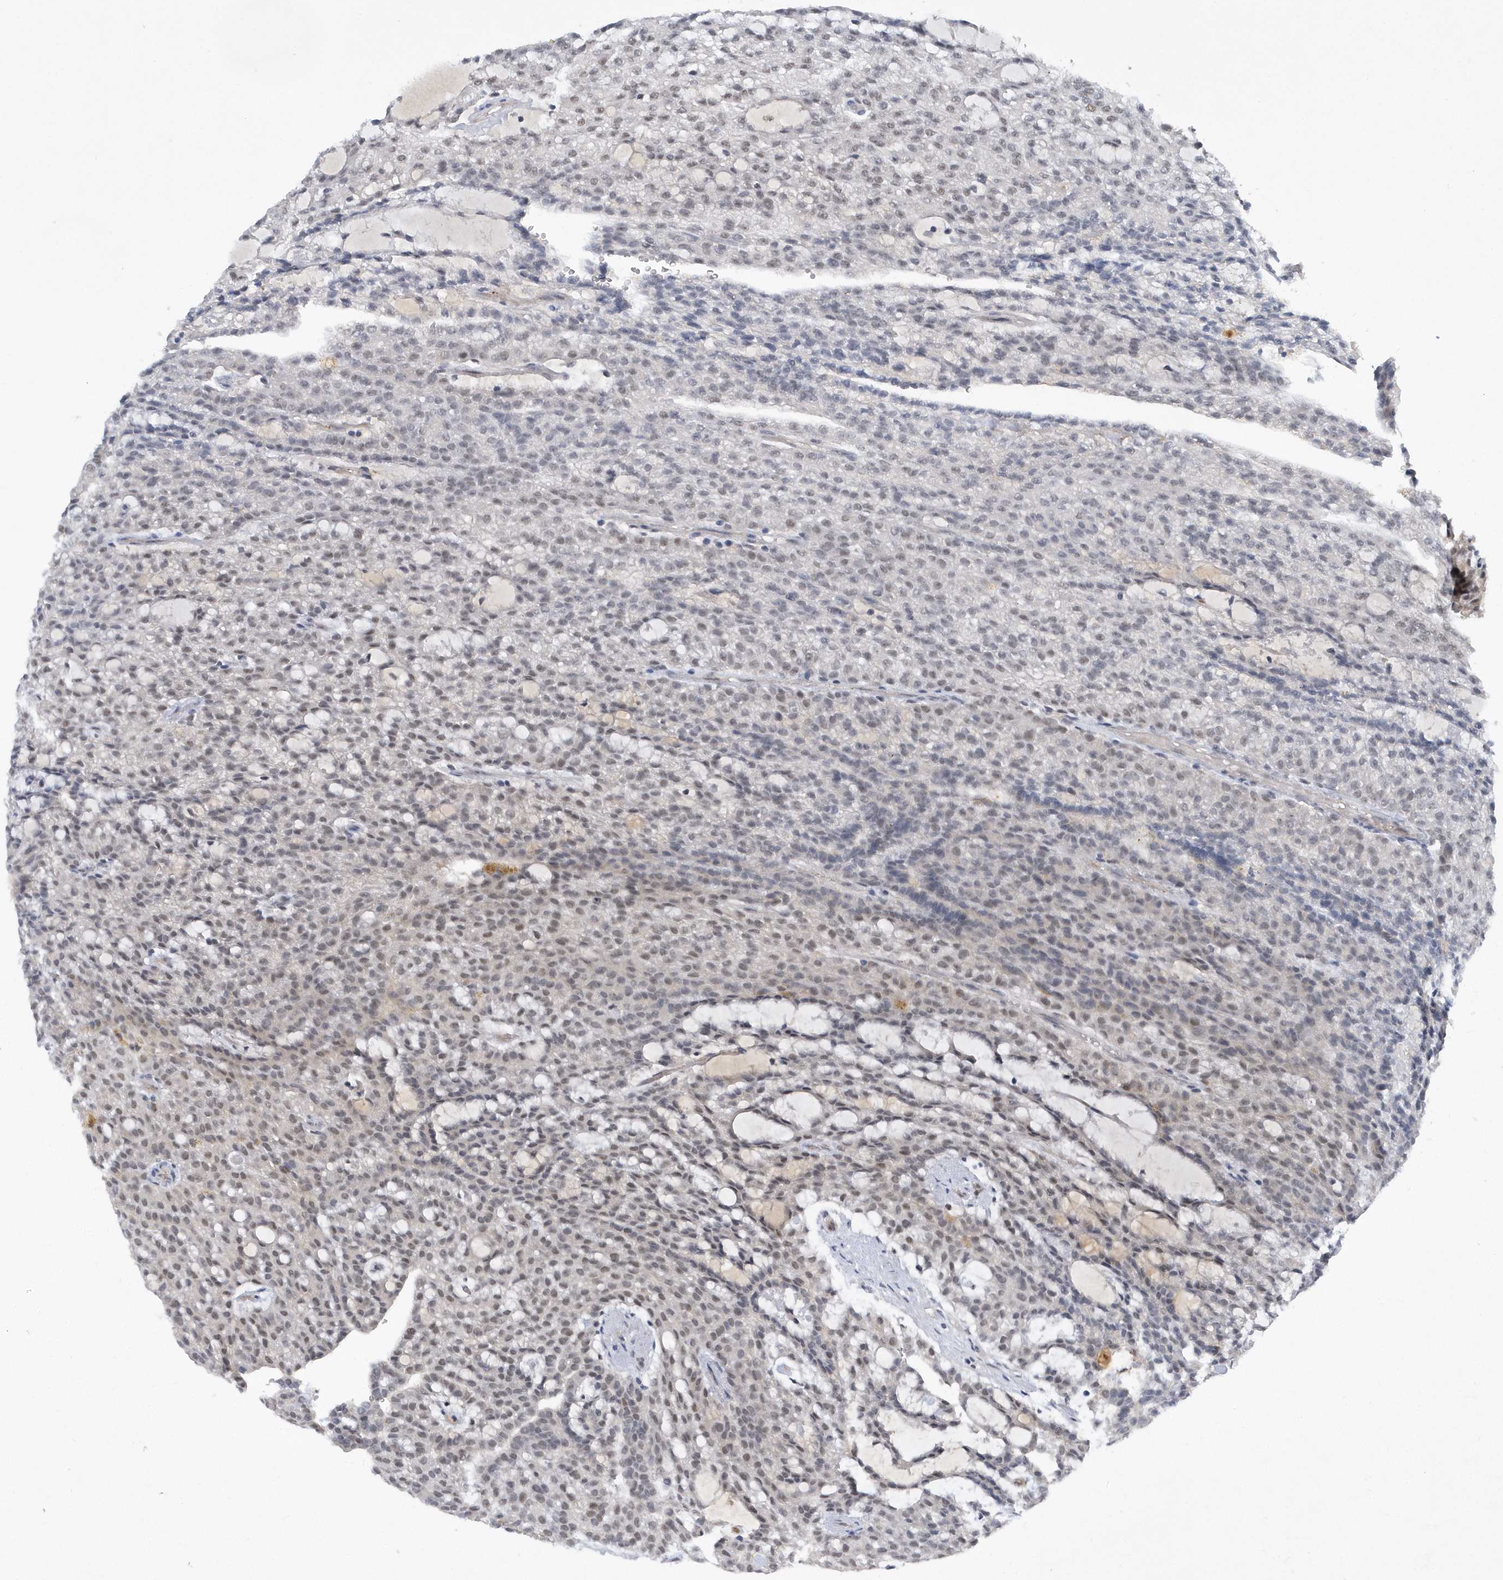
{"staining": {"intensity": "weak", "quantity": "25%-75%", "location": "nuclear"}, "tissue": "renal cancer", "cell_type": "Tumor cells", "image_type": "cancer", "snomed": [{"axis": "morphology", "description": "Adenocarcinoma, NOS"}, {"axis": "topography", "description": "Kidney"}], "caption": "An immunohistochemistry photomicrograph of neoplastic tissue is shown. Protein staining in brown highlights weak nuclear positivity in adenocarcinoma (renal) within tumor cells.", "gene": "FAM217A", "patient": {"sex": "male", "age": 63}}